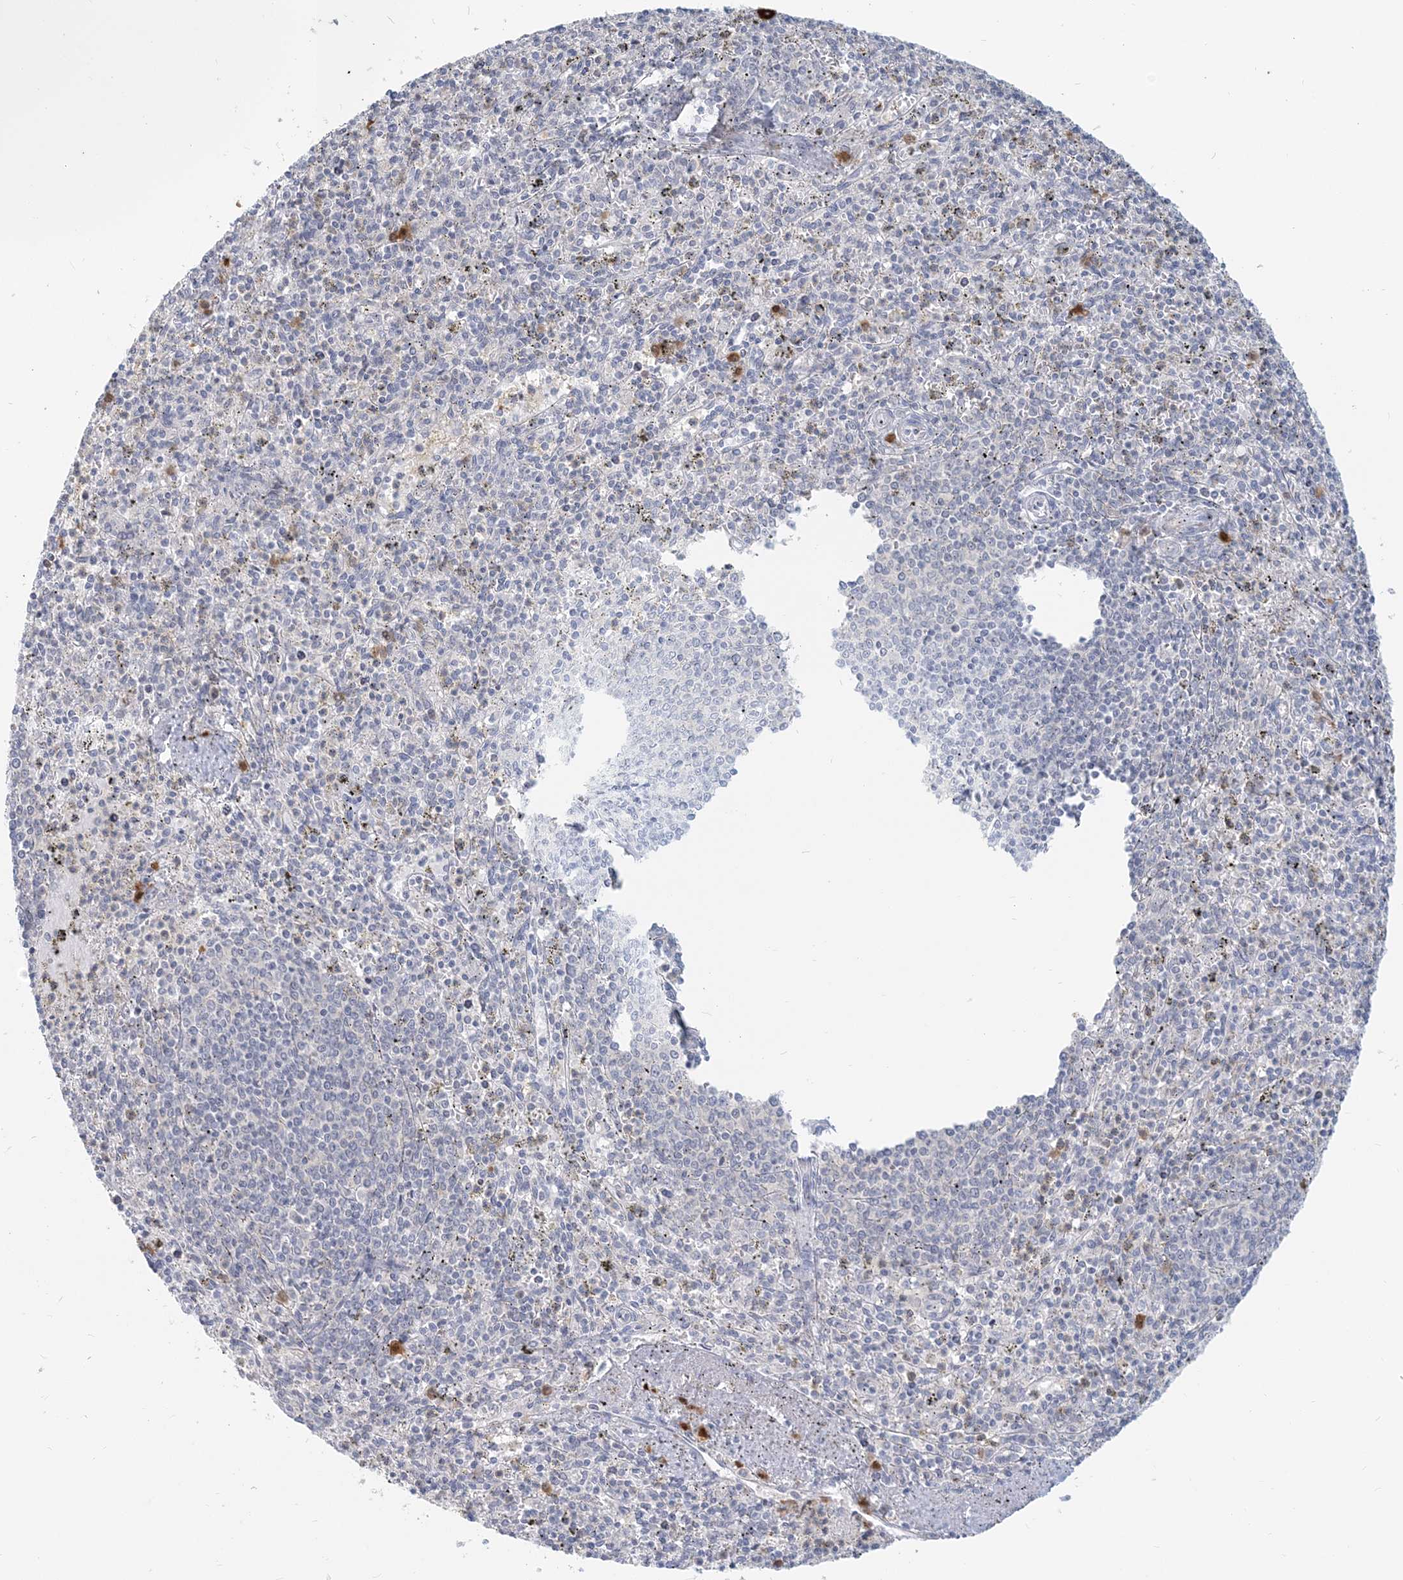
{"staining": {"intensity": "negative", "quantity": "none", "location": "none"}, "tissue": "spleen", "cell_type": "Cells in red pulp", "image_type": "normal", "snomed": [{"axis": "morphology", "description": "Normal tissue, NOS"}, {"axis": "topography", "description": "Spleen"}], "caption": "The image exhibits no staining of cells in red pulp in unremarkable spleen. (DAB IHC, high magnification).", "gene": "GMPPA", "patient": {"sex": "male", "age": 72}}